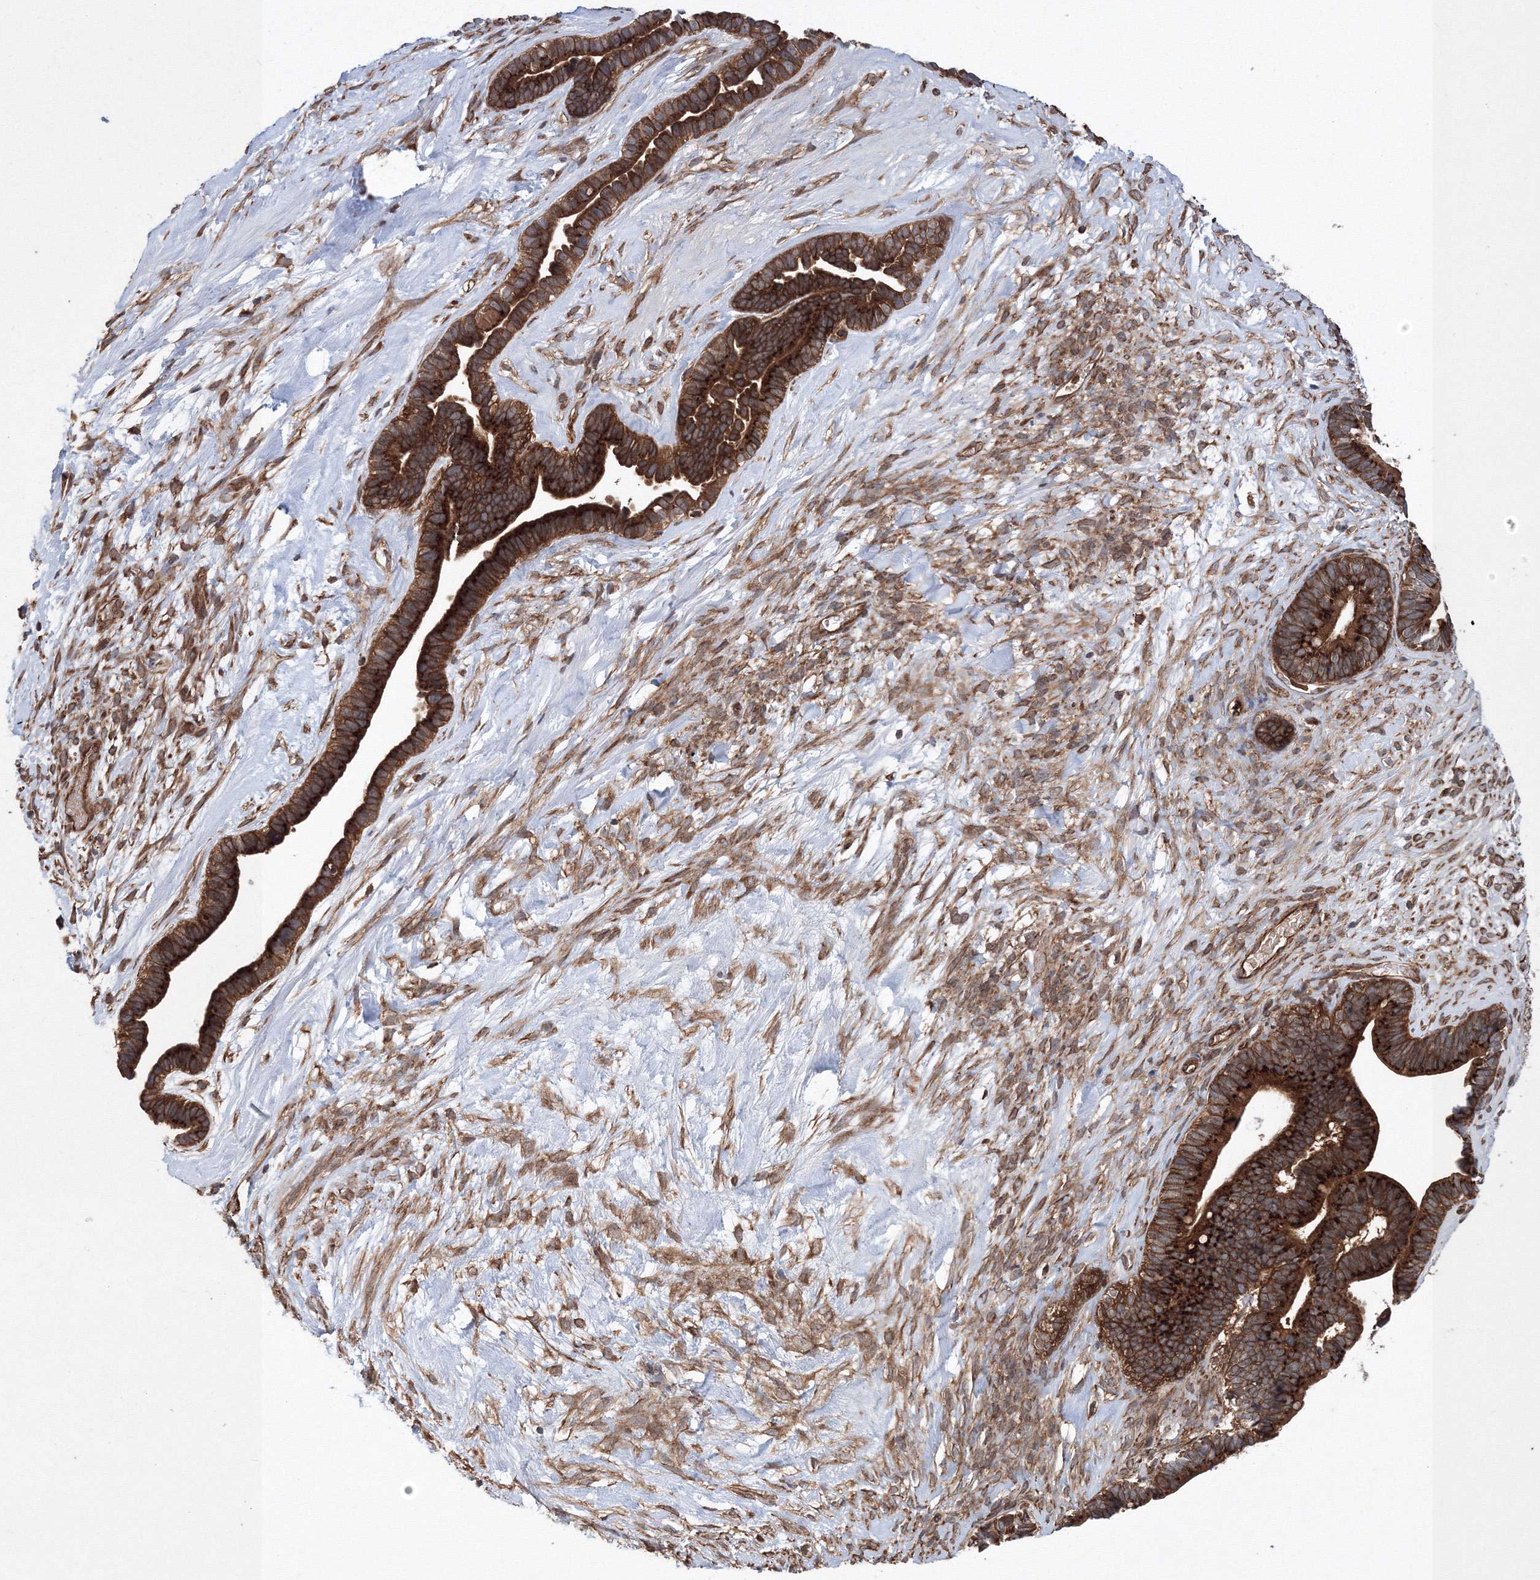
{"staining": {"intensity": "strong", "quantity": ">75%", "location": "cytoplasmic/membranous"}, "tissue": "ovarian cancer", "cell_type": "Tumor cells", "image_type": "cancer", "snomed": [{"axis": "morphology", "description": "Cystadenocarcinoma, serous, NOS"}, {"axis": "topography", "description": "Ovary"}], "caption": "Human ovarian cancer (serous cystadenocarcinoma) stained with a protein marker shows strong staining in tumor cells.", "gene": "ATG3", "patient": {"sex": "female", "age": 56}}